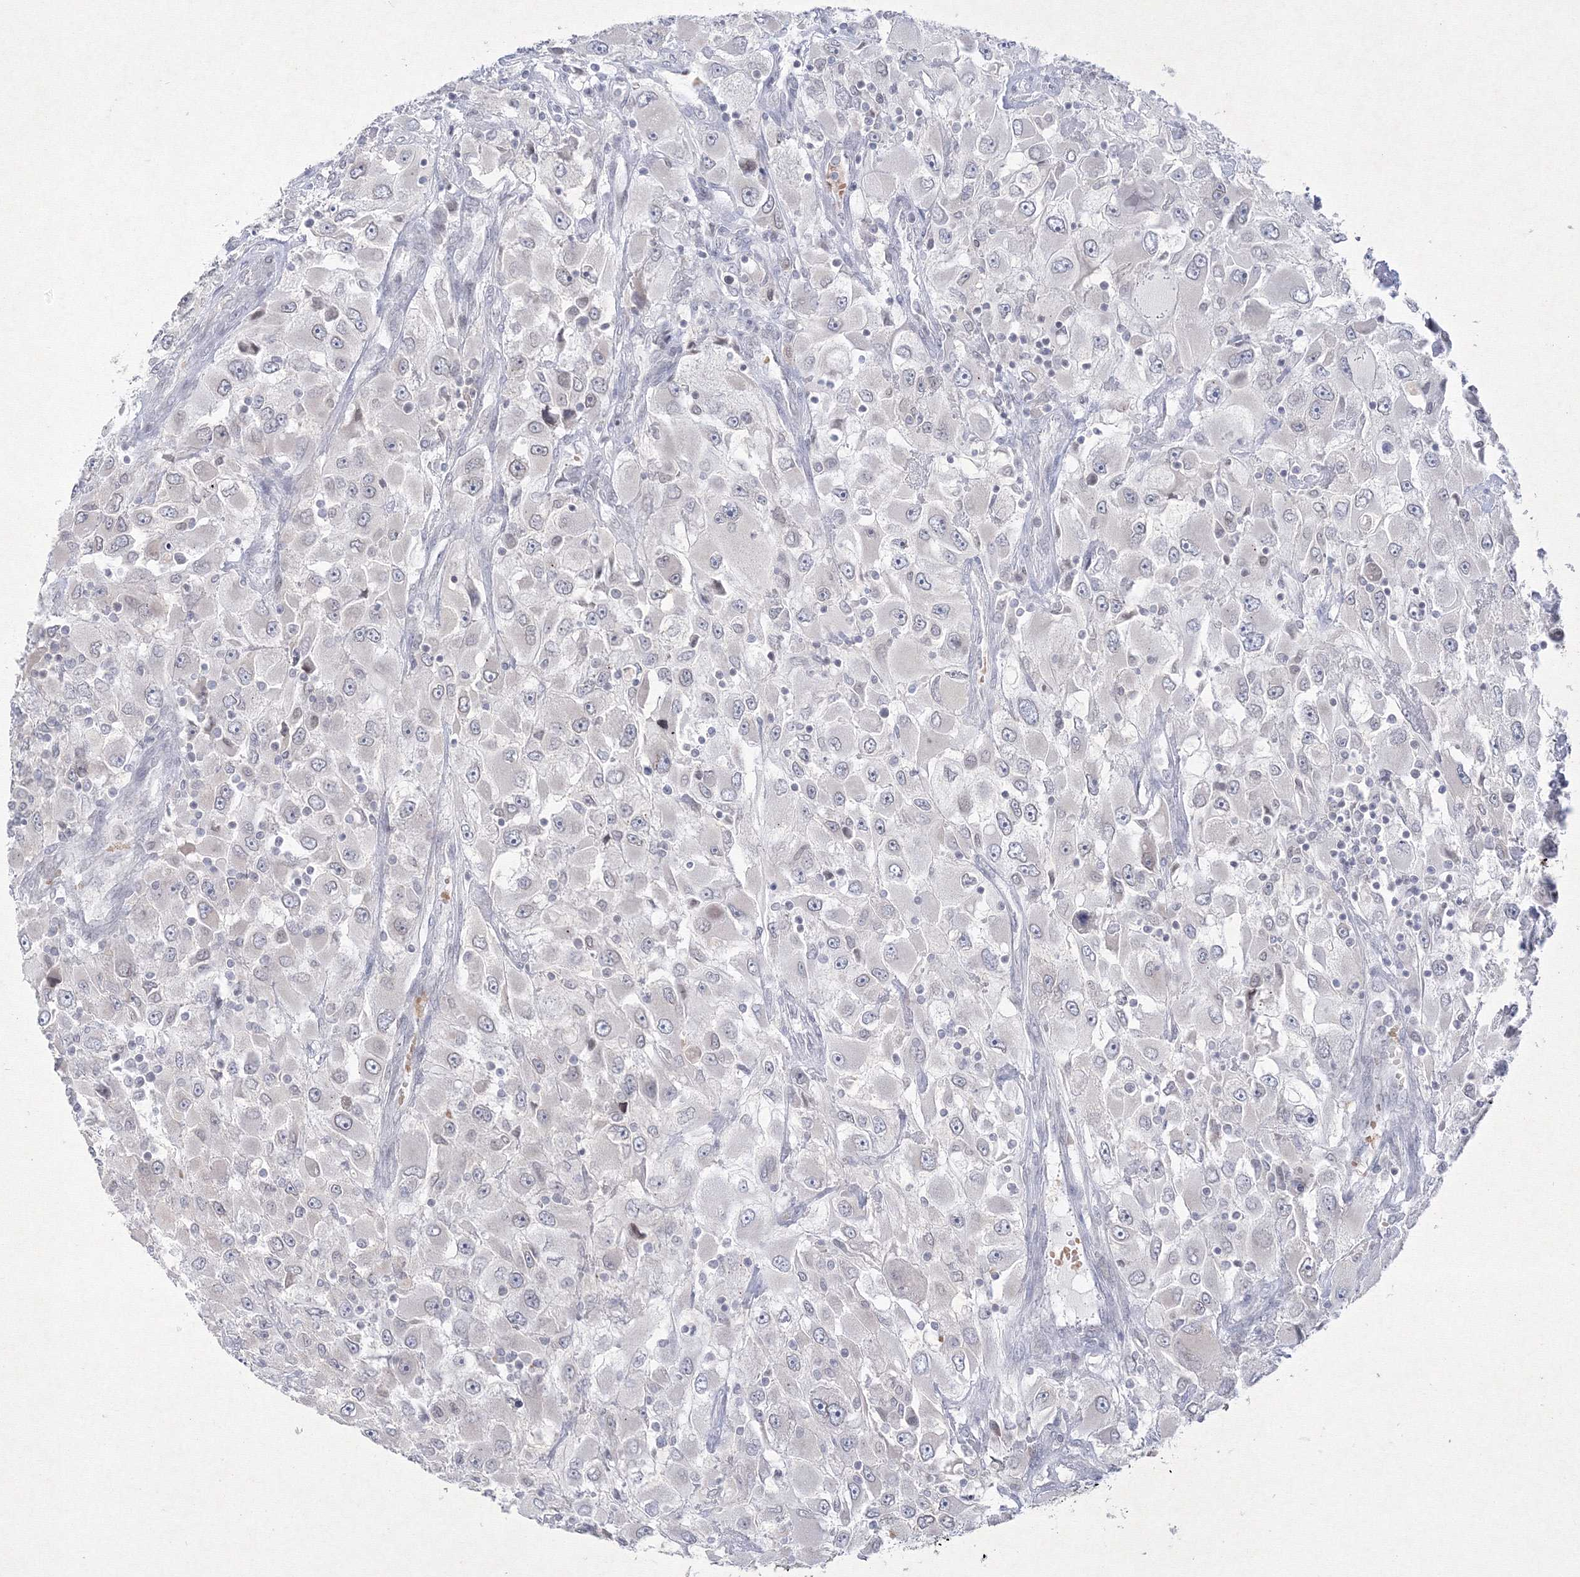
{"staining": {"intensity": "negative", "quantity": "none", "location": "none"}, "tissue": "renal cancer", "cell_type": "Tumor cells", "image_type": "cancer", "snomed": [{"axis": "morphology", "description": "Adenocarcinoma, NOS"}, {"axis": "topography", "description": "Kidney"}], "caption": "The image displays no staining of tumor cells in renal cancer (adenocarcinoma).", "gene": "NXPE3", "patient": {"sex": "female", "age": 52}}